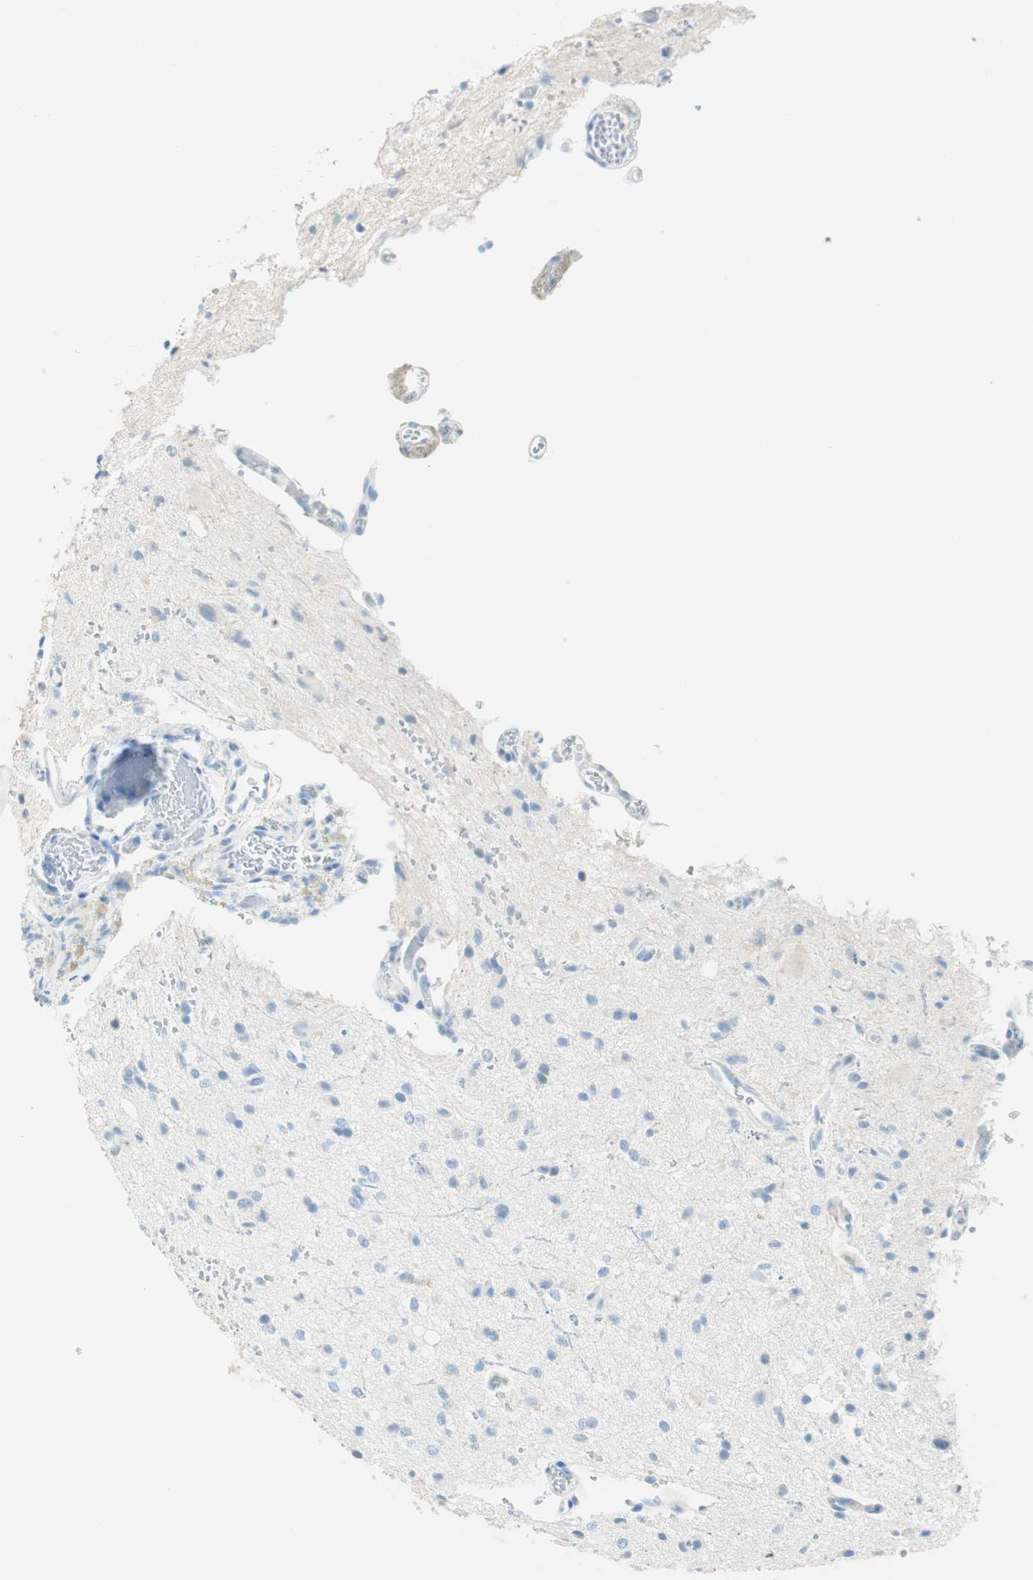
{"staining": {"intensity": "negative", "quantity": "none", "location": "none"}, "tissue": "glioma", "cell_type": "Tumor cells", "image_type": "cancer", "snomed": [{"axis": "morphology", "description": "Glioma, malignant, High grade"}, {"axis": "topography", "description": "Brain"}], "caption": "There is no significant positivity in tumor cells of glioma. (DAB IHC with hematoxylin counter stain).", "gene": "TNFRSF13C", "patient": {"sex": "male", "age": 47}}